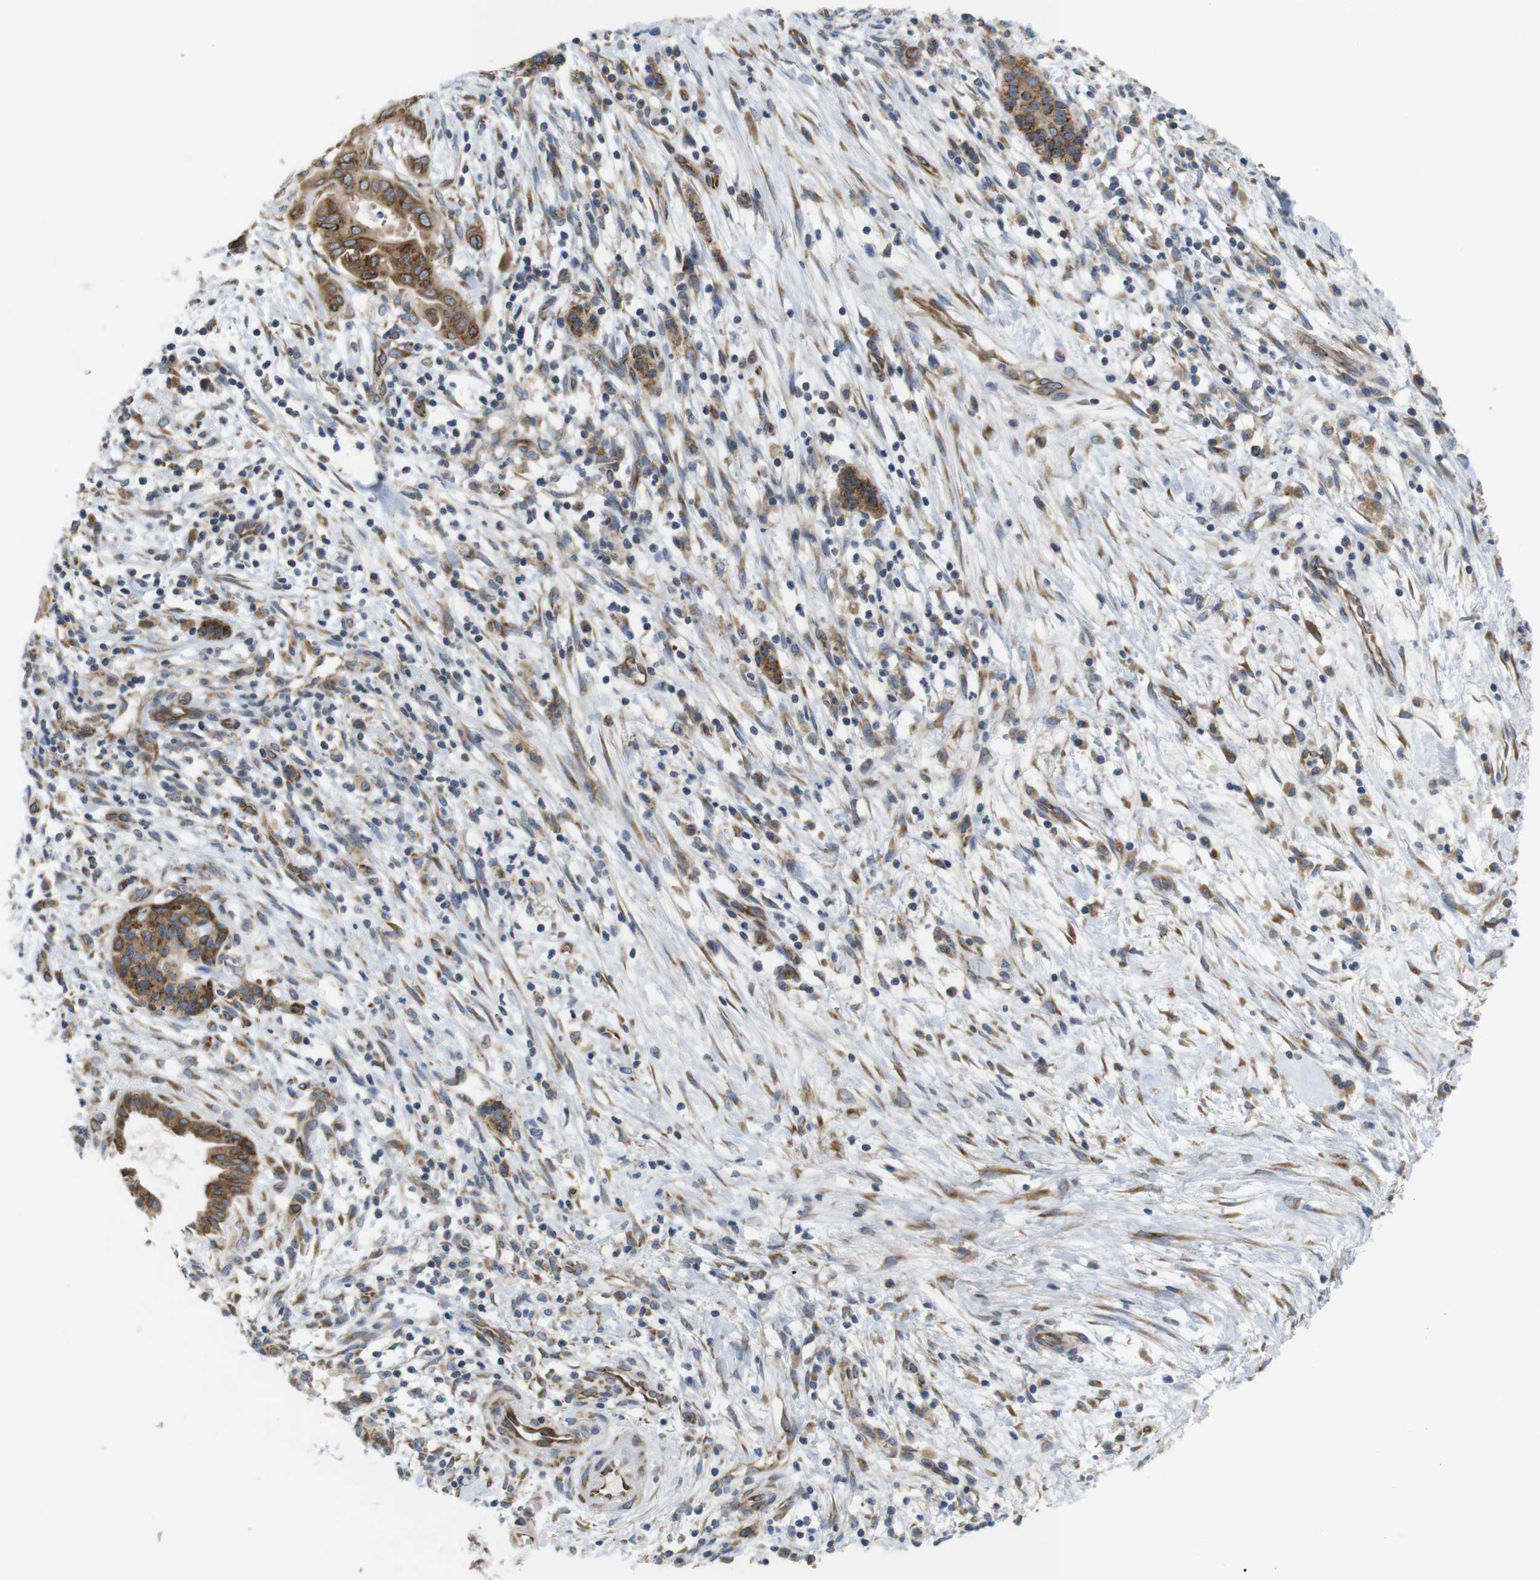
{"staining": {"intensity": "moderate", "quantity": ">75%", "location": "cytoplasmic/membranous"}, "tissue": "pancreatic cancer", "cell_type": "Tumor cells", "image_type": "cancer", "snomed": [{"axis": "morphology", "description": "Adenocarcinoma, NOS"}, {"axis": "topography", "description": "Pancreas"}], "caption": "Tumor cells exhibit medium levels of moderate cytoplasmic/membranous staining in about >75% of cells in human pancreatic adenocarcinoma.", "gene": "PCNX2", "patient": {"sex": "female", "age": 75}}